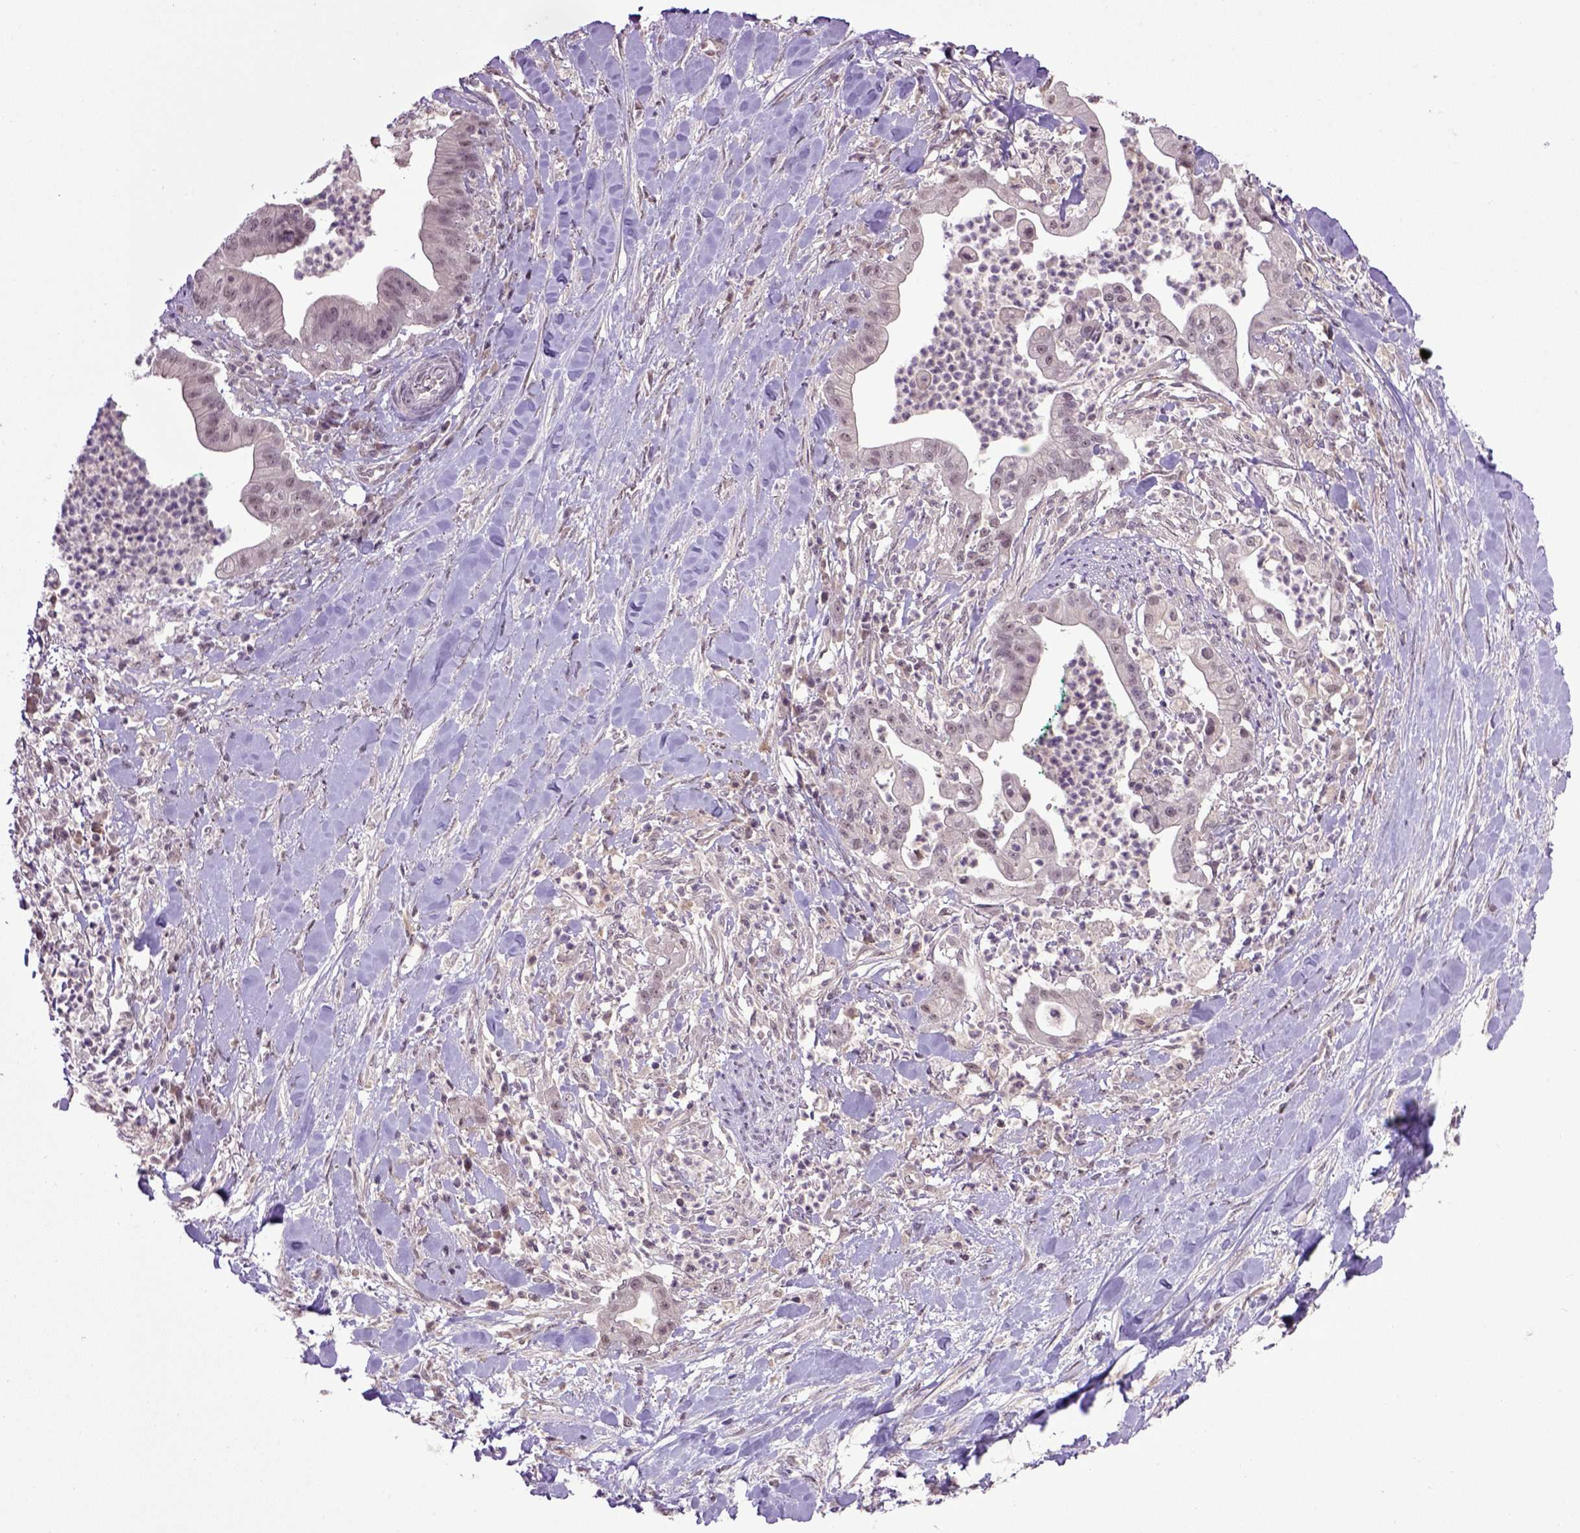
{"staining": {"intensity": "negative", "quantity": "none", "location": "none"}, "tissue": "pancreatic cancer", "cell_type": "Tumor cells", "image_type": "cancer", "snomed": [{"axis": "morphology", "description": "Normal tissue, NOS"}, {"axis": "morphology", "description": "Adenocarcinoma, NOS"}, {"axis": "topography", "description": "Lymph node"}, {"axis": "topography", "description": "Pancreas"}], "caption": "A micrograph of human pancreatic cancer (adenocarcinoma) is negative for staining in tumor cells.", "gene": "RAB43", "patient": {"sex": "female", "age": 58}}